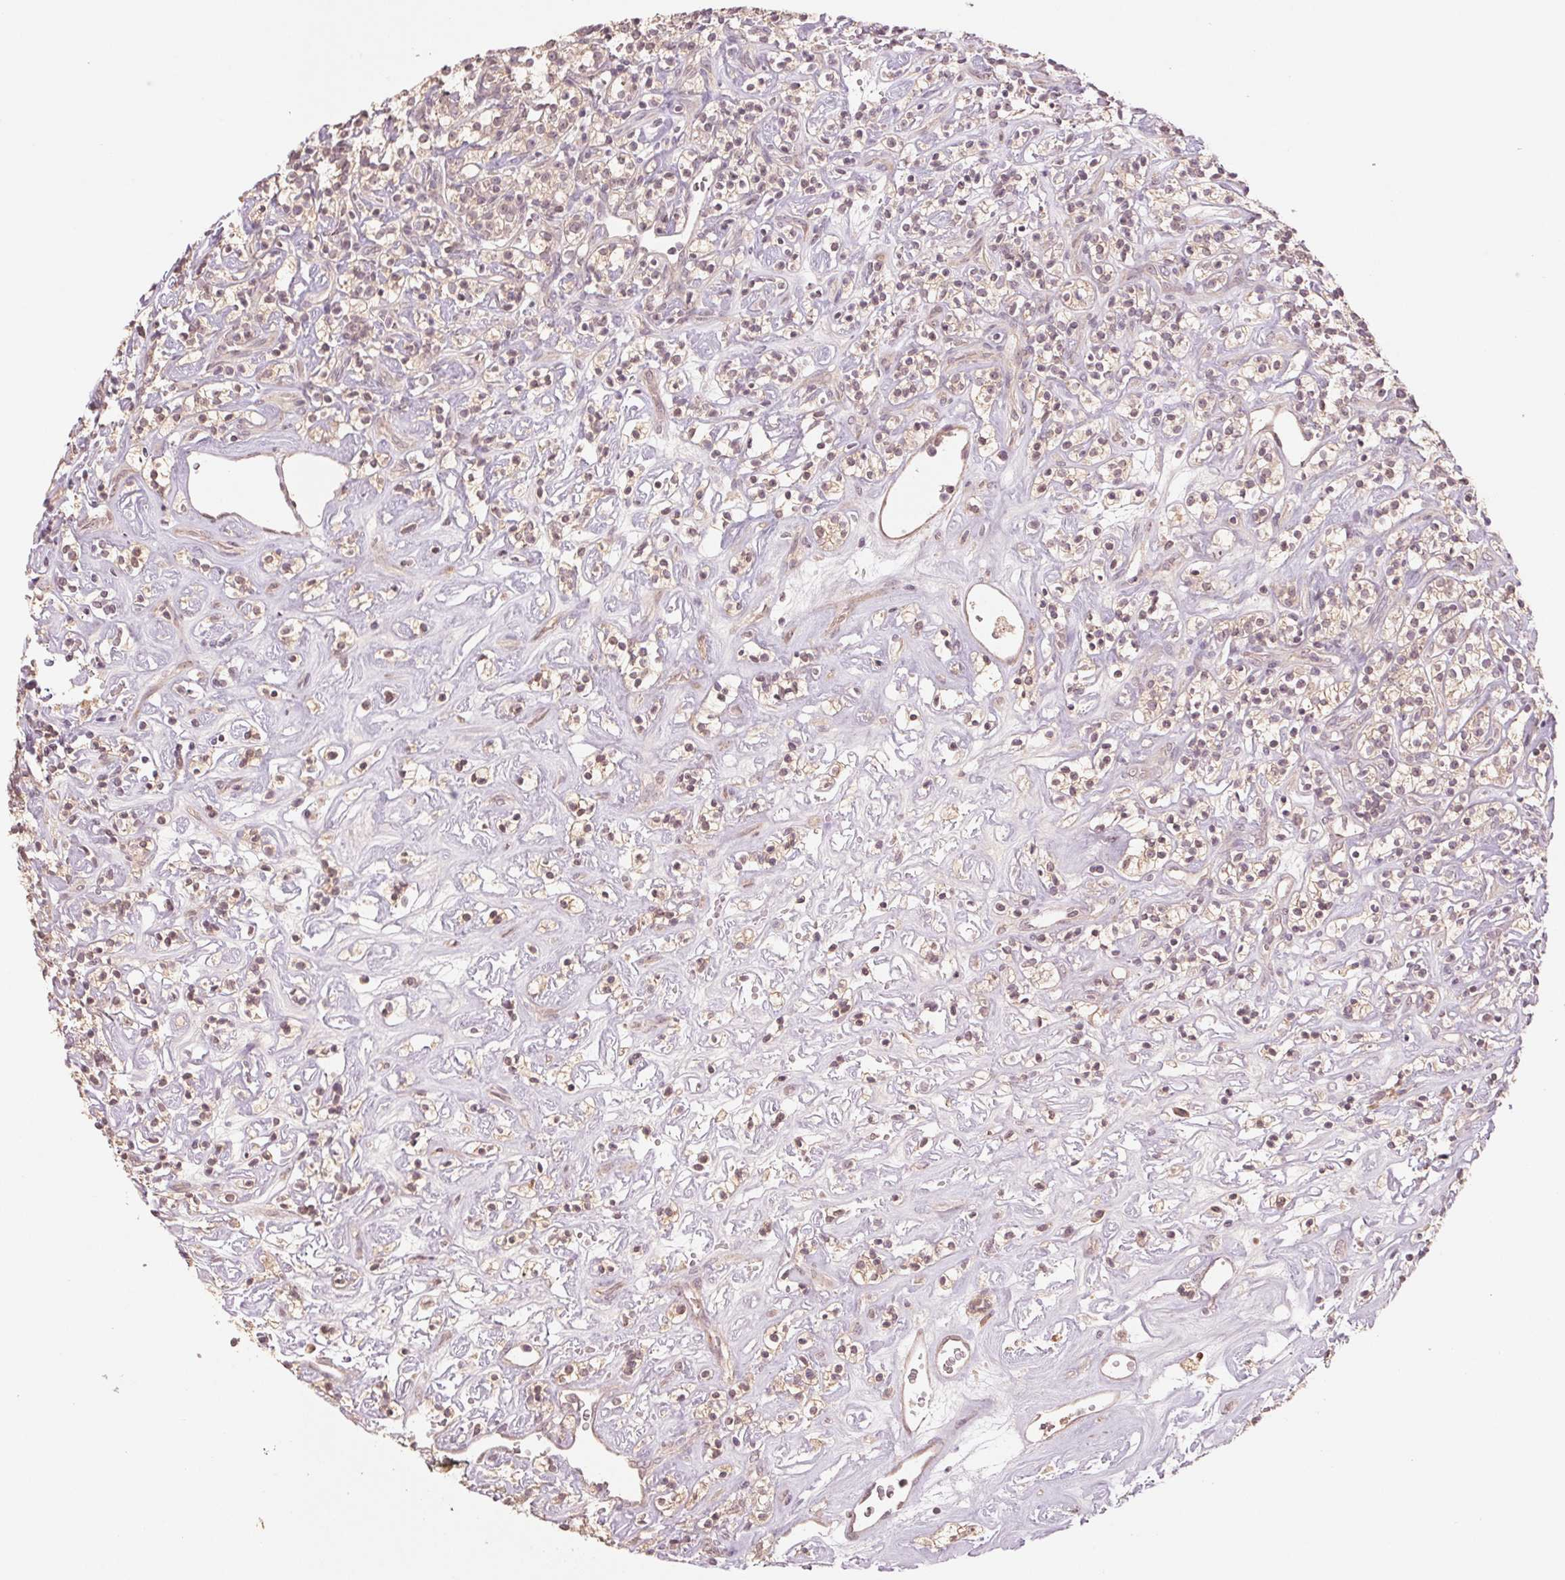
{"staining": {"intensity": "weak", "quantity": "25%-75%", "location": "cytoplasmic/membranous"}, "tissue": "renal cancer", "cell_type": "Tumor cells", "image_type": "cancer", "snomed": [{"axis": "morphology", "description": "Adenocarcinoma, NOS"}, {"axis": "topography", "description": "Kidney"}], "caption": "A brown stain labels weak cytoplasmic/membranous positivity of a protein in renal cancer tumor cells. (brown staining indicates protein expression, while blue staining denotes nuclei).", "gene": "PPIA", "patient": {"sex": "male", "age": 77}}